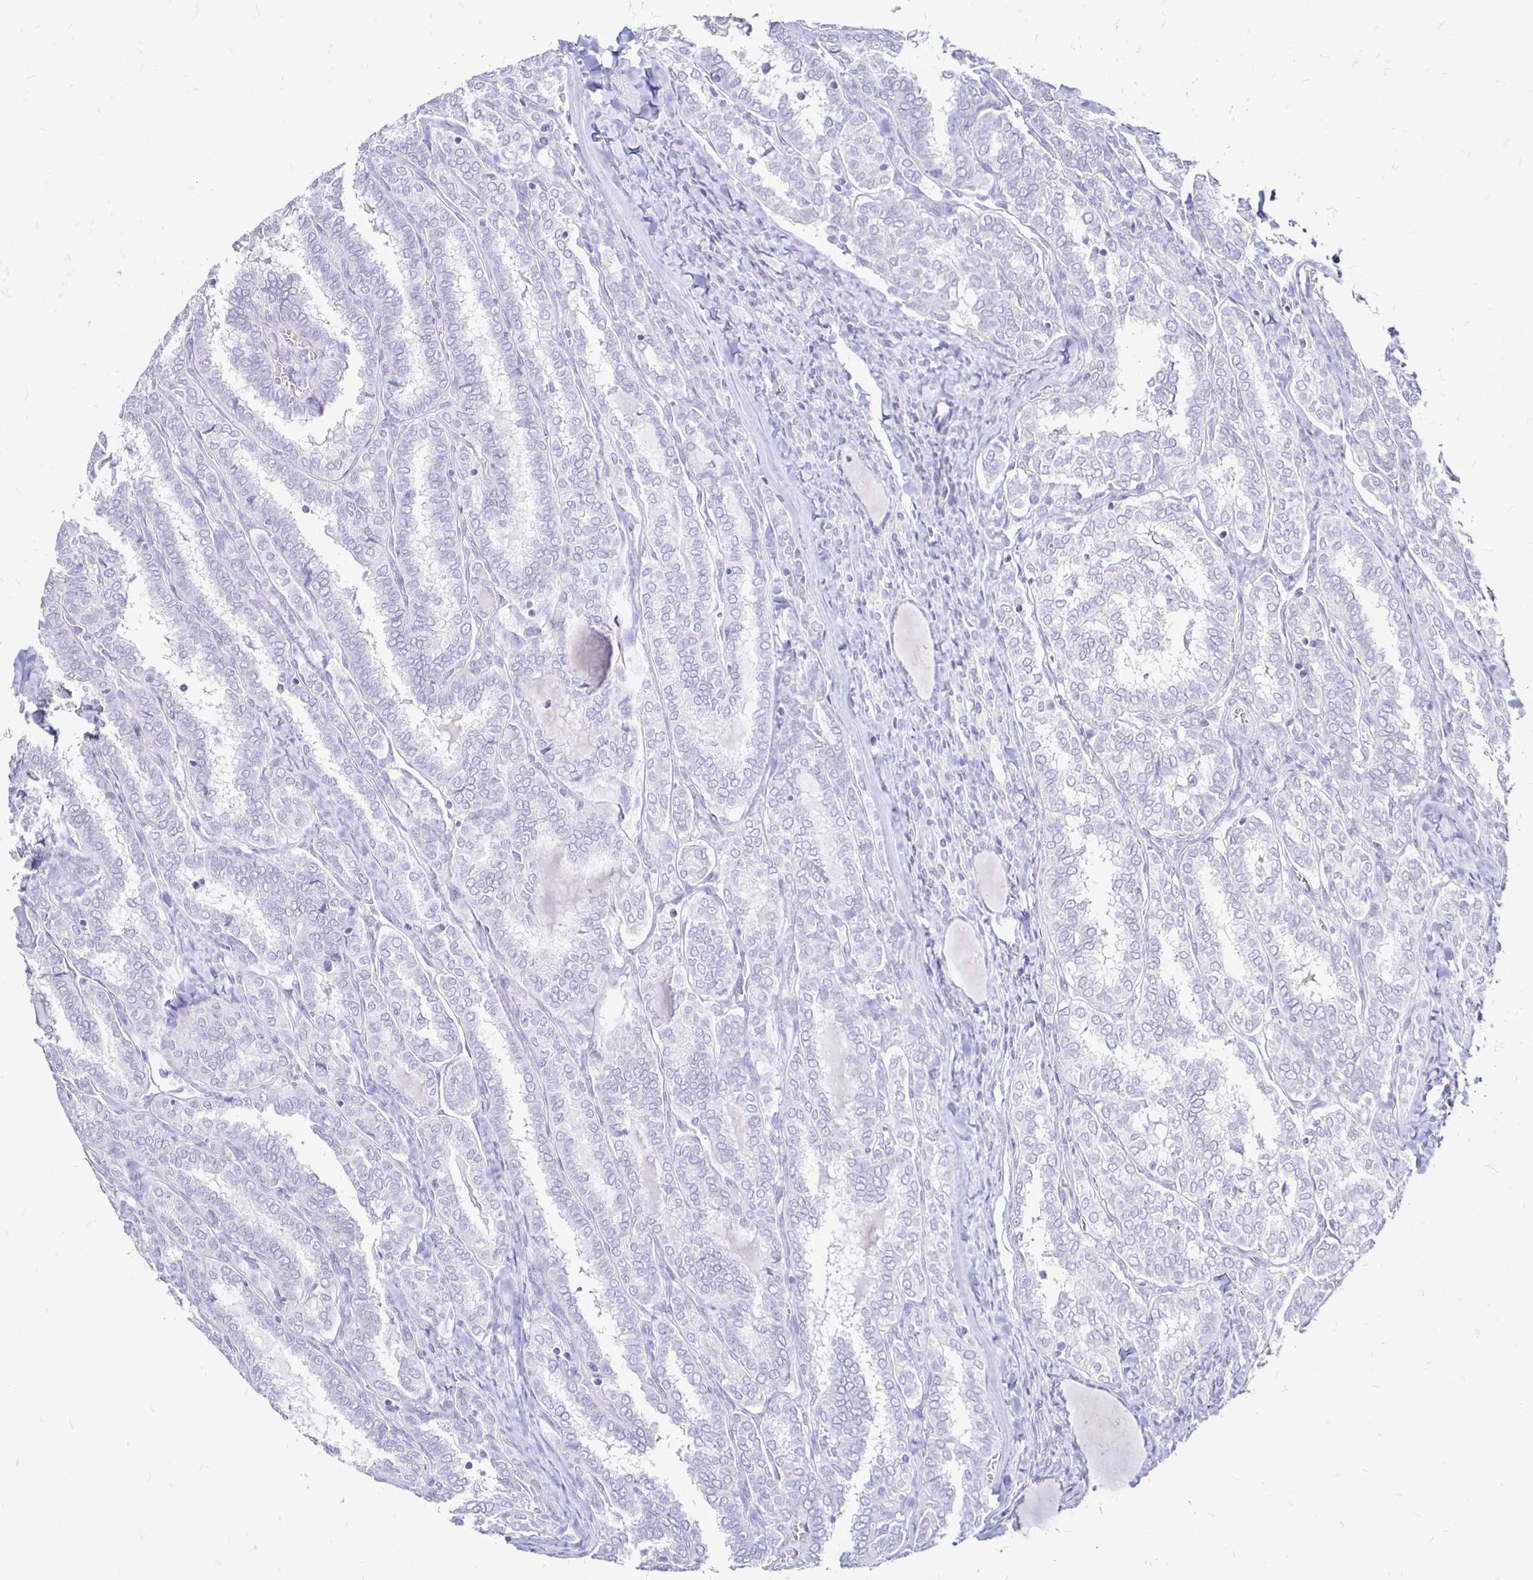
{"staining": {"intensity": "negative", "quantity": "none", "location": "none"}, "tissue": "thyroid cancer", "cell_type": "Tumor cells", "image_type": "cancer", "snomed": [{"axis": "morphology", "description": "Papillary adenocarcinoma, NOS"}, {"axis": "topography", "description": "Thyroid gland"}], "caption": "Human thyroid cancer stained for a protein using immunohistochemistry (IHC) displays no expression in tumor cells.", "gene": "IRGC", "patient": {"sex": "female", "age": 30}}